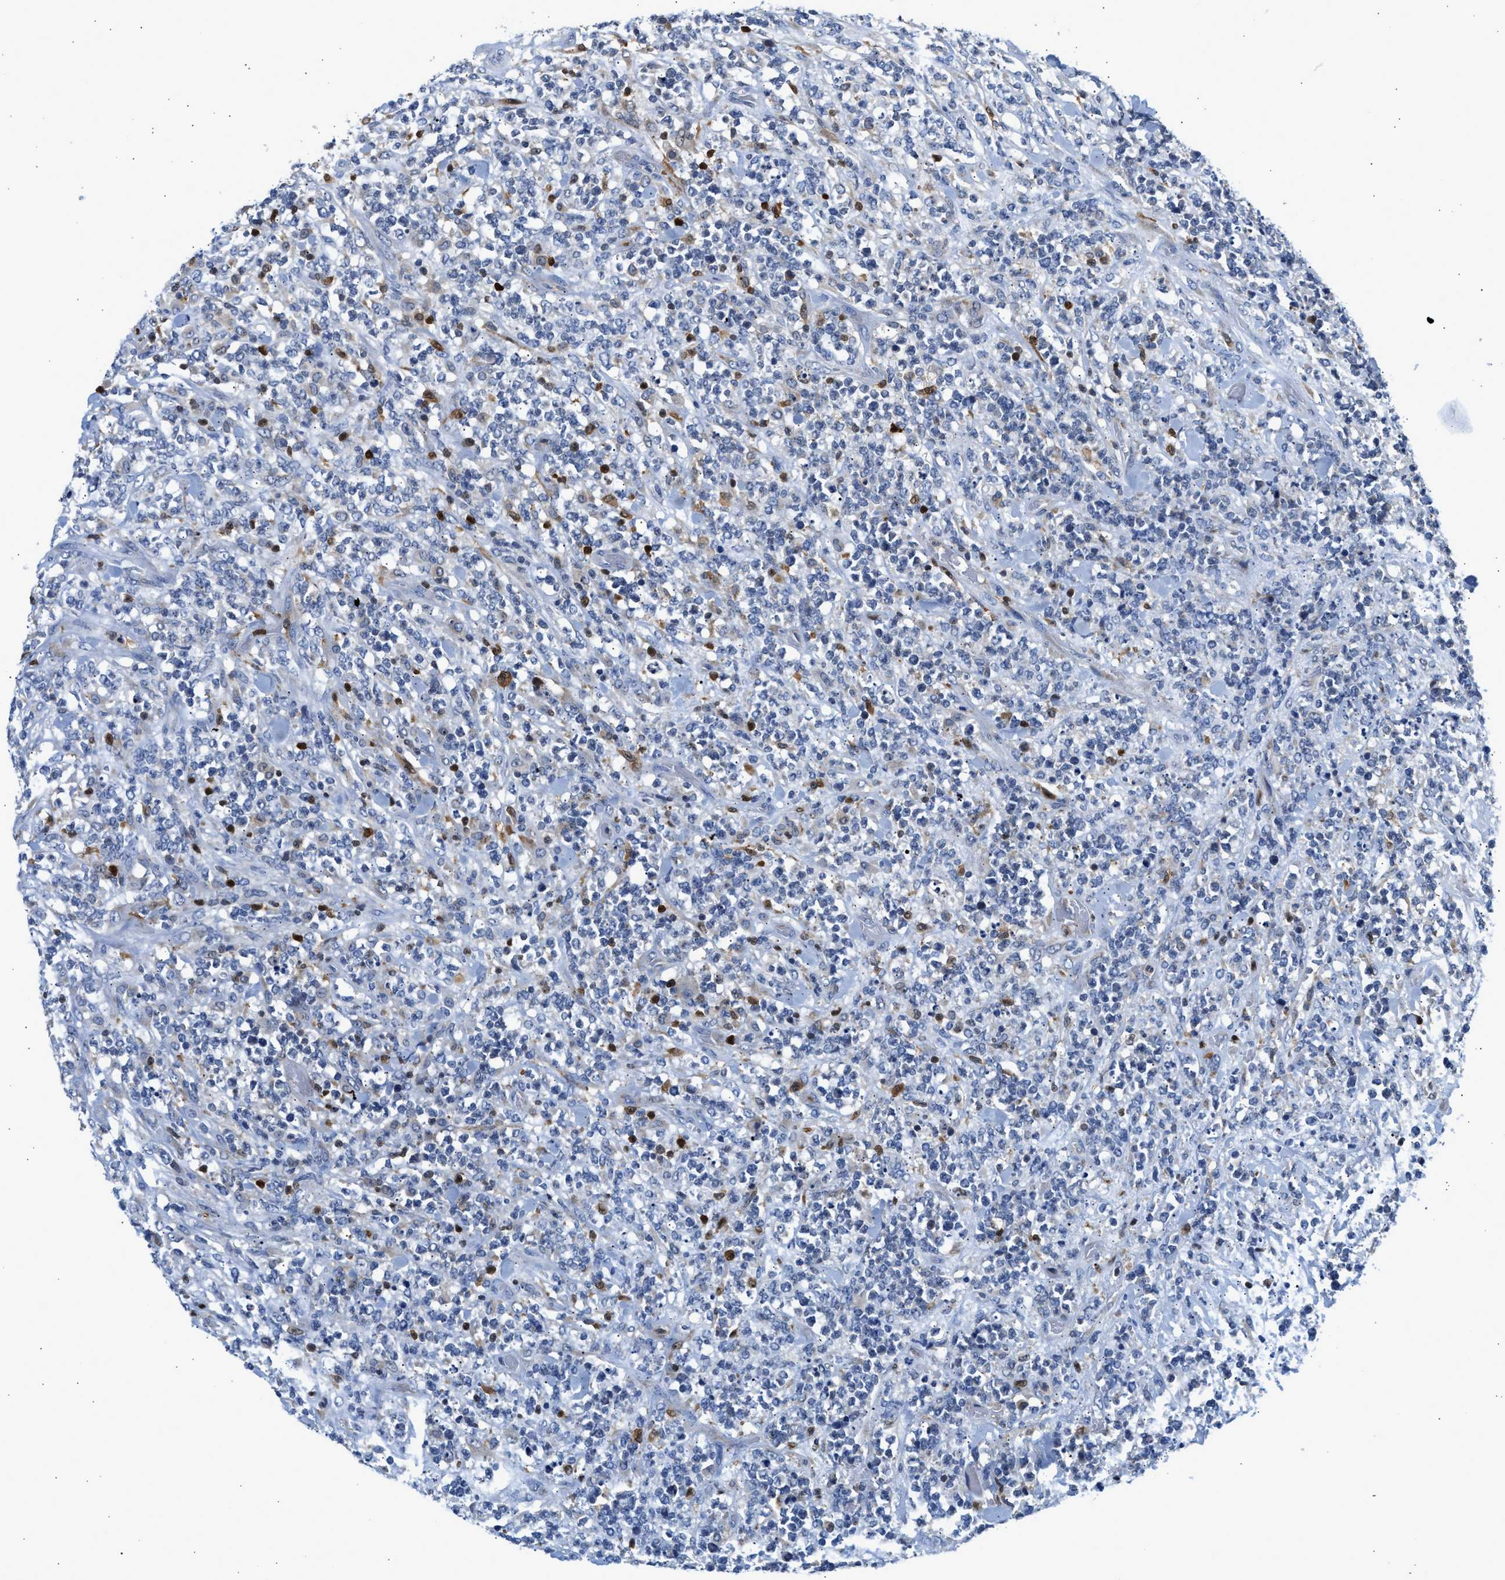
{"staining": {"intensity": "negative", "quantity": "none", "location": "none"}, "tissue": "lymphoma", "cell_type": "Tumor cells", "image_type": "cancer", "snomed": [{"axis": "morphology", "description": "Malignant lymphoma, non-Hodgkin's type, Low grade"}, {"axis": "topography", "description": "Lymph node"}], "caption": "Immunohistochemistry histopathology image of neoplastic tissue: lymphoma stained with DAB (3,3'-diaminobenzidine) shows no significant protein staining in tumor cells.", "gene": "SLIT2", "patient": {"sex": "female", "age": 53}}